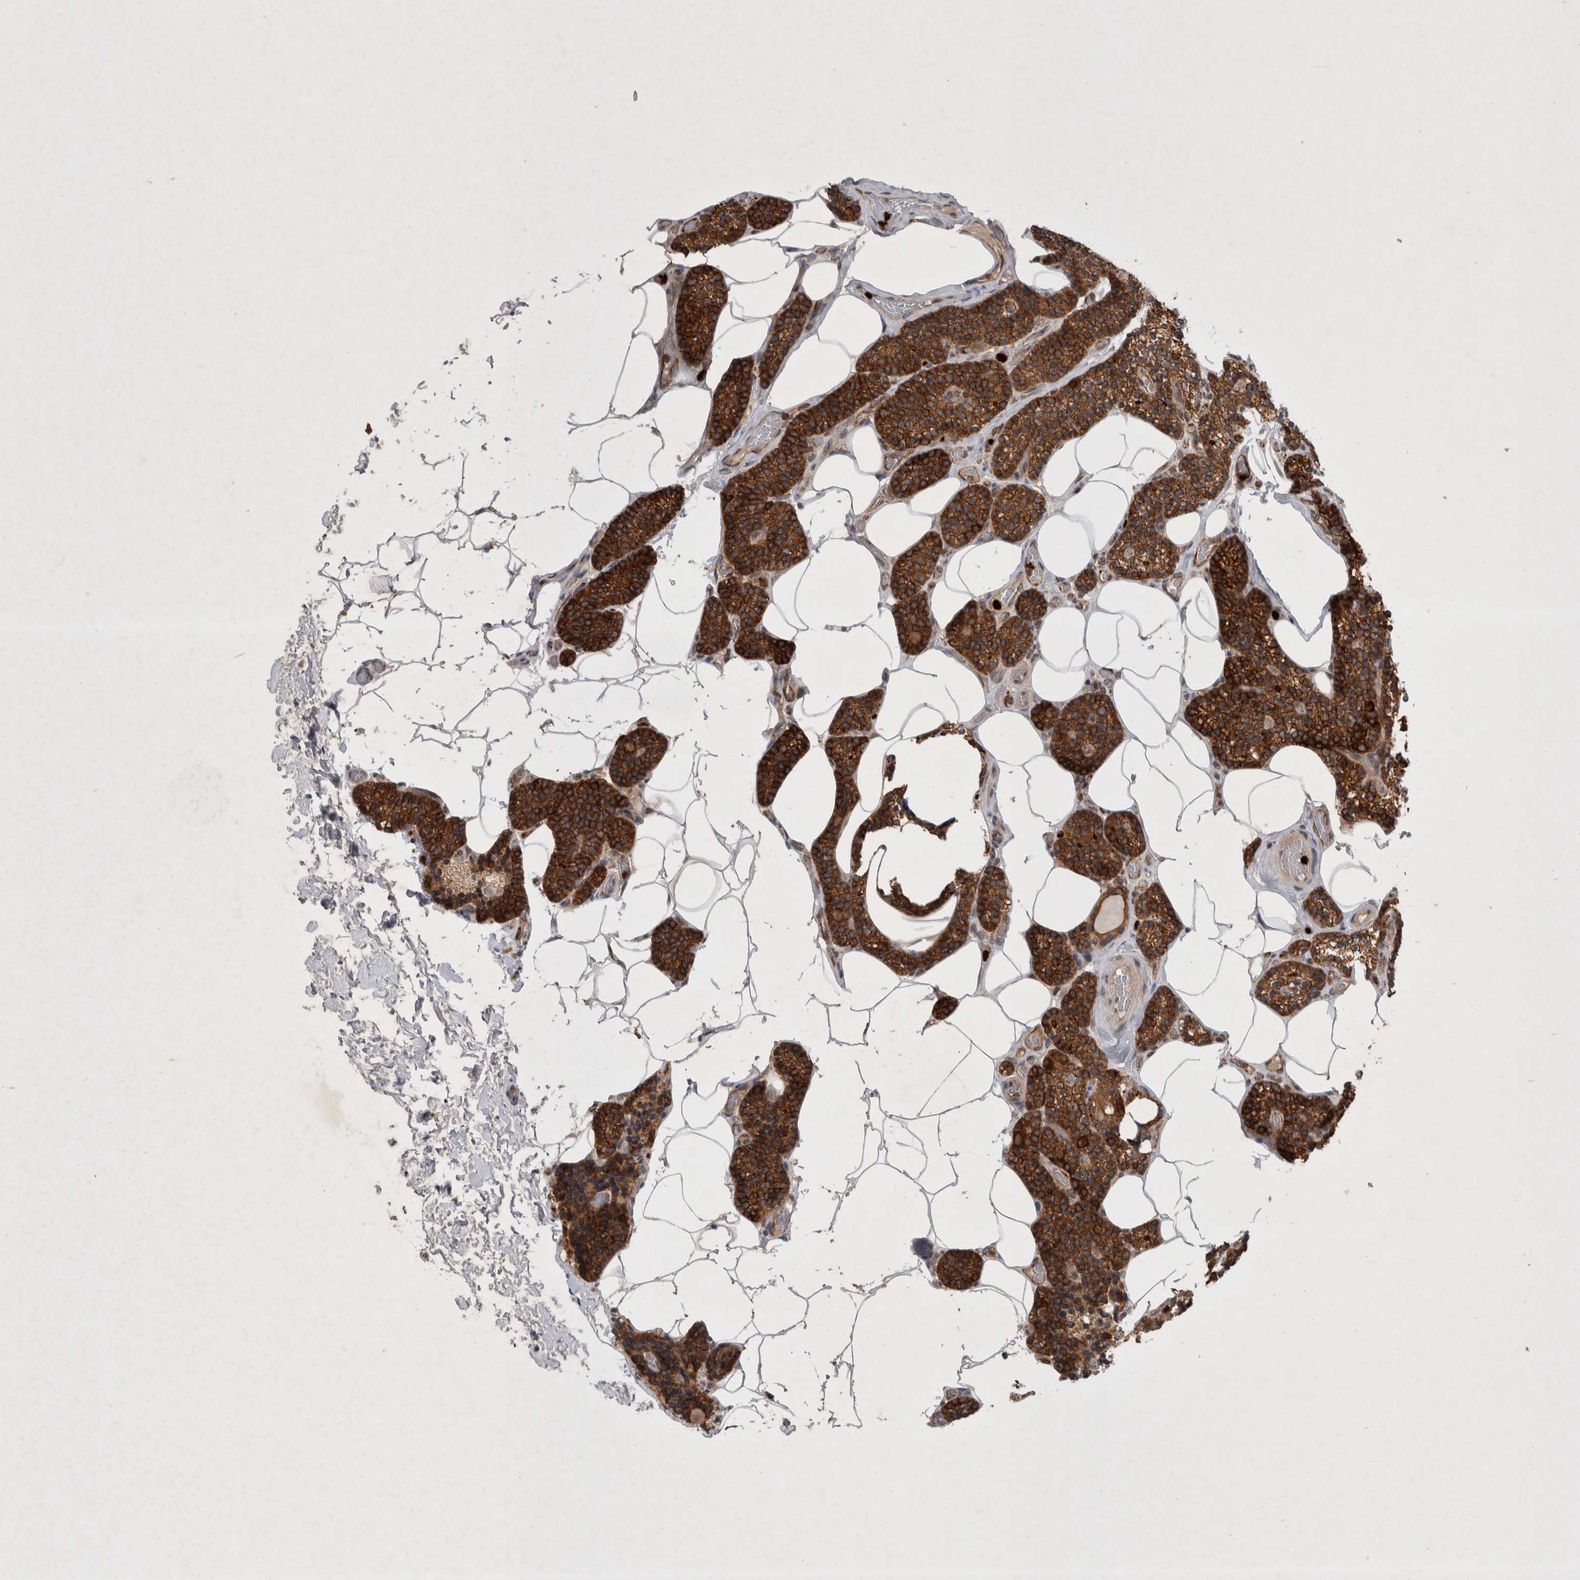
{"staining": {"intensity": "strong", "quantity": ">75%", "location": "cytoplasmic/membranous"}, "tissue": "parathyroid gland", "cell_type": "Glandular cells", "image_type": "normal", "snomed": [{"axis": "morphology", "description": "Normal tissue, NOS"}, {"axis": "topography", "description": "Parathyroid gland"}], "caption": "A high amount of strong cytoplasmic/membranous positivity is present in approximately >75% of glandular cells in unremarkable parathyroid gland. The staining was performed using DAB, with brown indicating positive protein expression. Nuclei are stained blue with hematoxylin.", "gene": "PDCD2", "patient": {"sex": "male", "age": 52}}